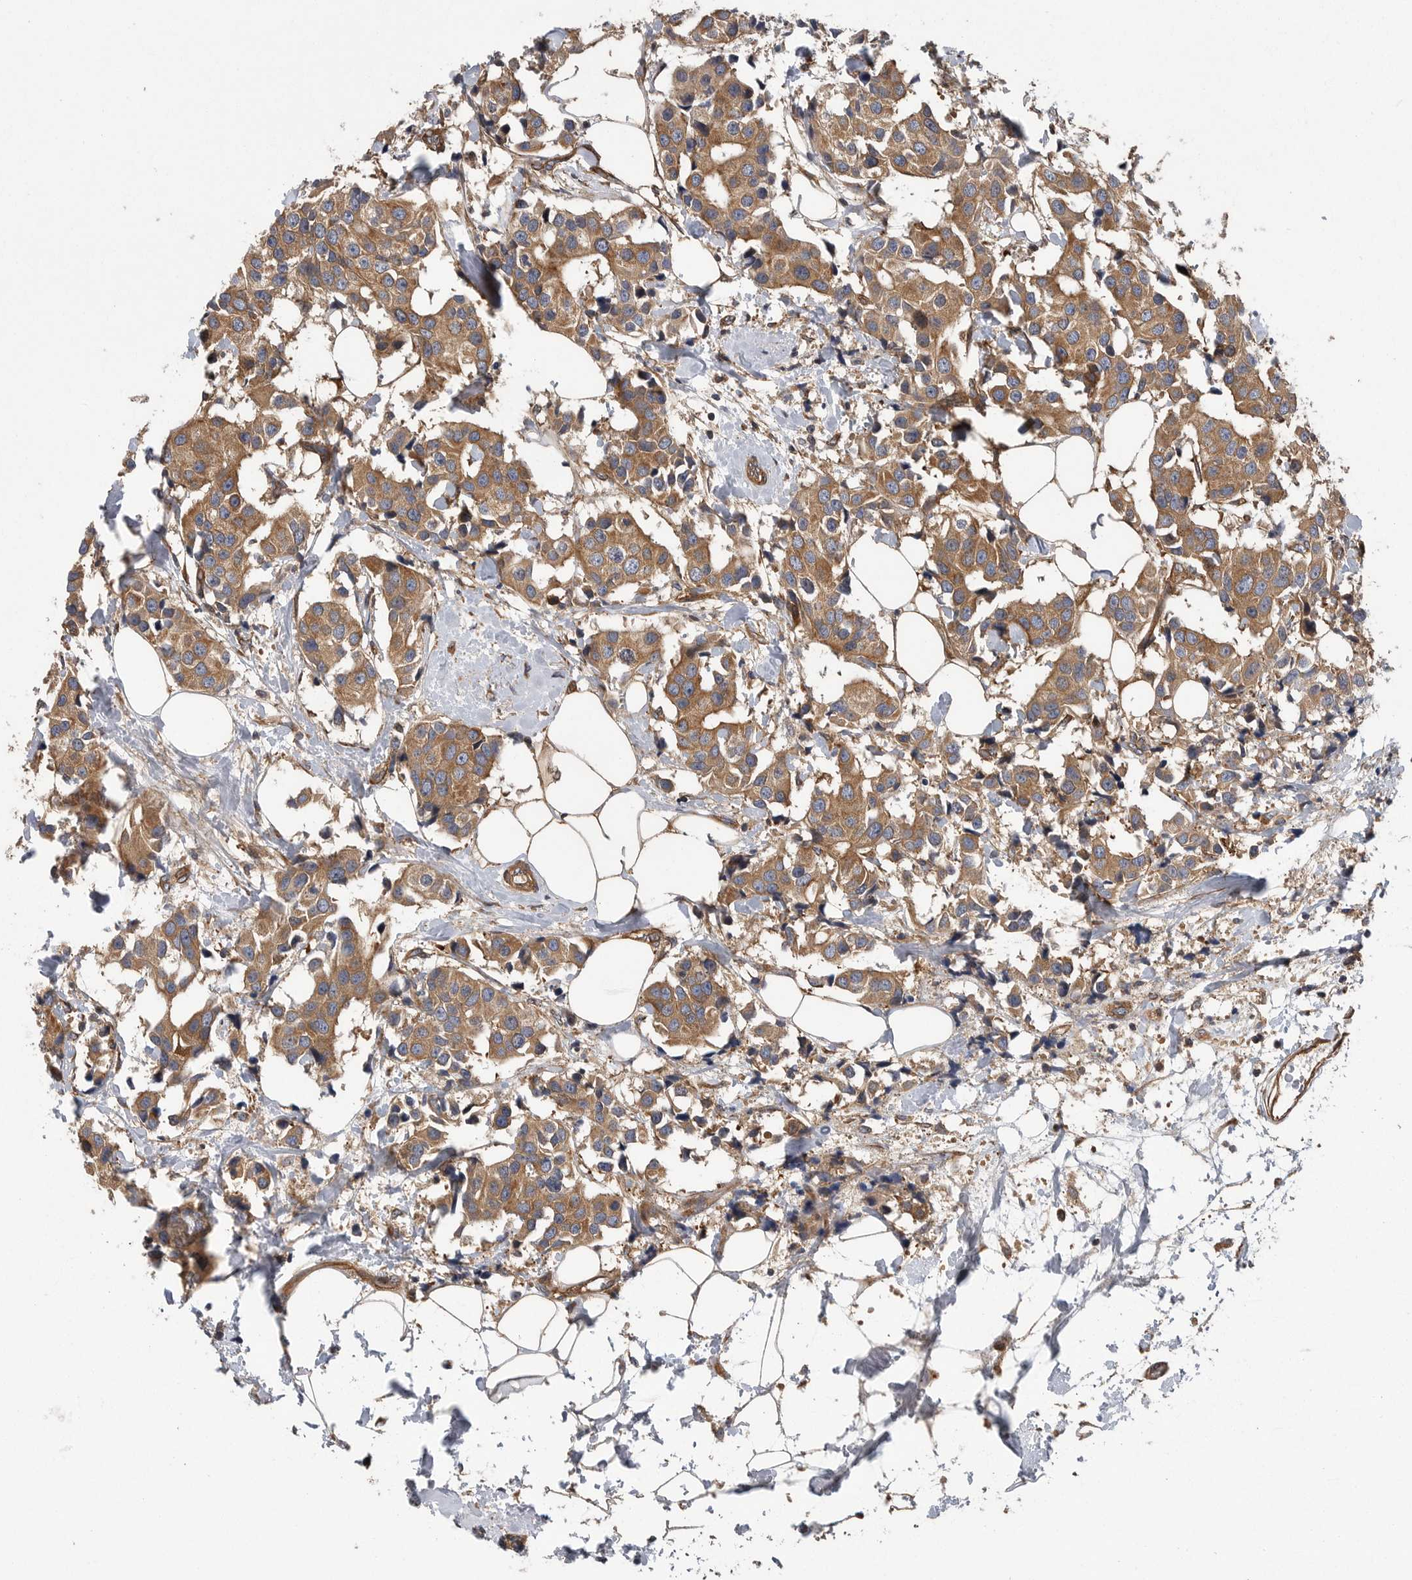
{"staining": {"intensity": "moderate", "quantity": ">75%", "location": "cytoplasmic/membranous"}, "tissue": "breast cancer", "cell_type": "Tumor cells", "image_type": "cancer", "snomed": [{"axis": "morphology", "description": "Normal tissue, NOS"}, {"axis": "morphology", "description": "Duct carcinoma"}, {"axis": "topography", "description": "Breast"}], "caption": "Protein staining of breast cancer tissue demonstrates moderate cytoplasmic/membranous staining in approximately >75% of tumor cells. The staining is performed using DAB (3,3'-diaminobenzidine) brown chromogen to label protein expression. The nuclei are counter-stained blue using hematoxylin.", "gene": "OXR1", "patient": {"sex": "female", "age": 39}}